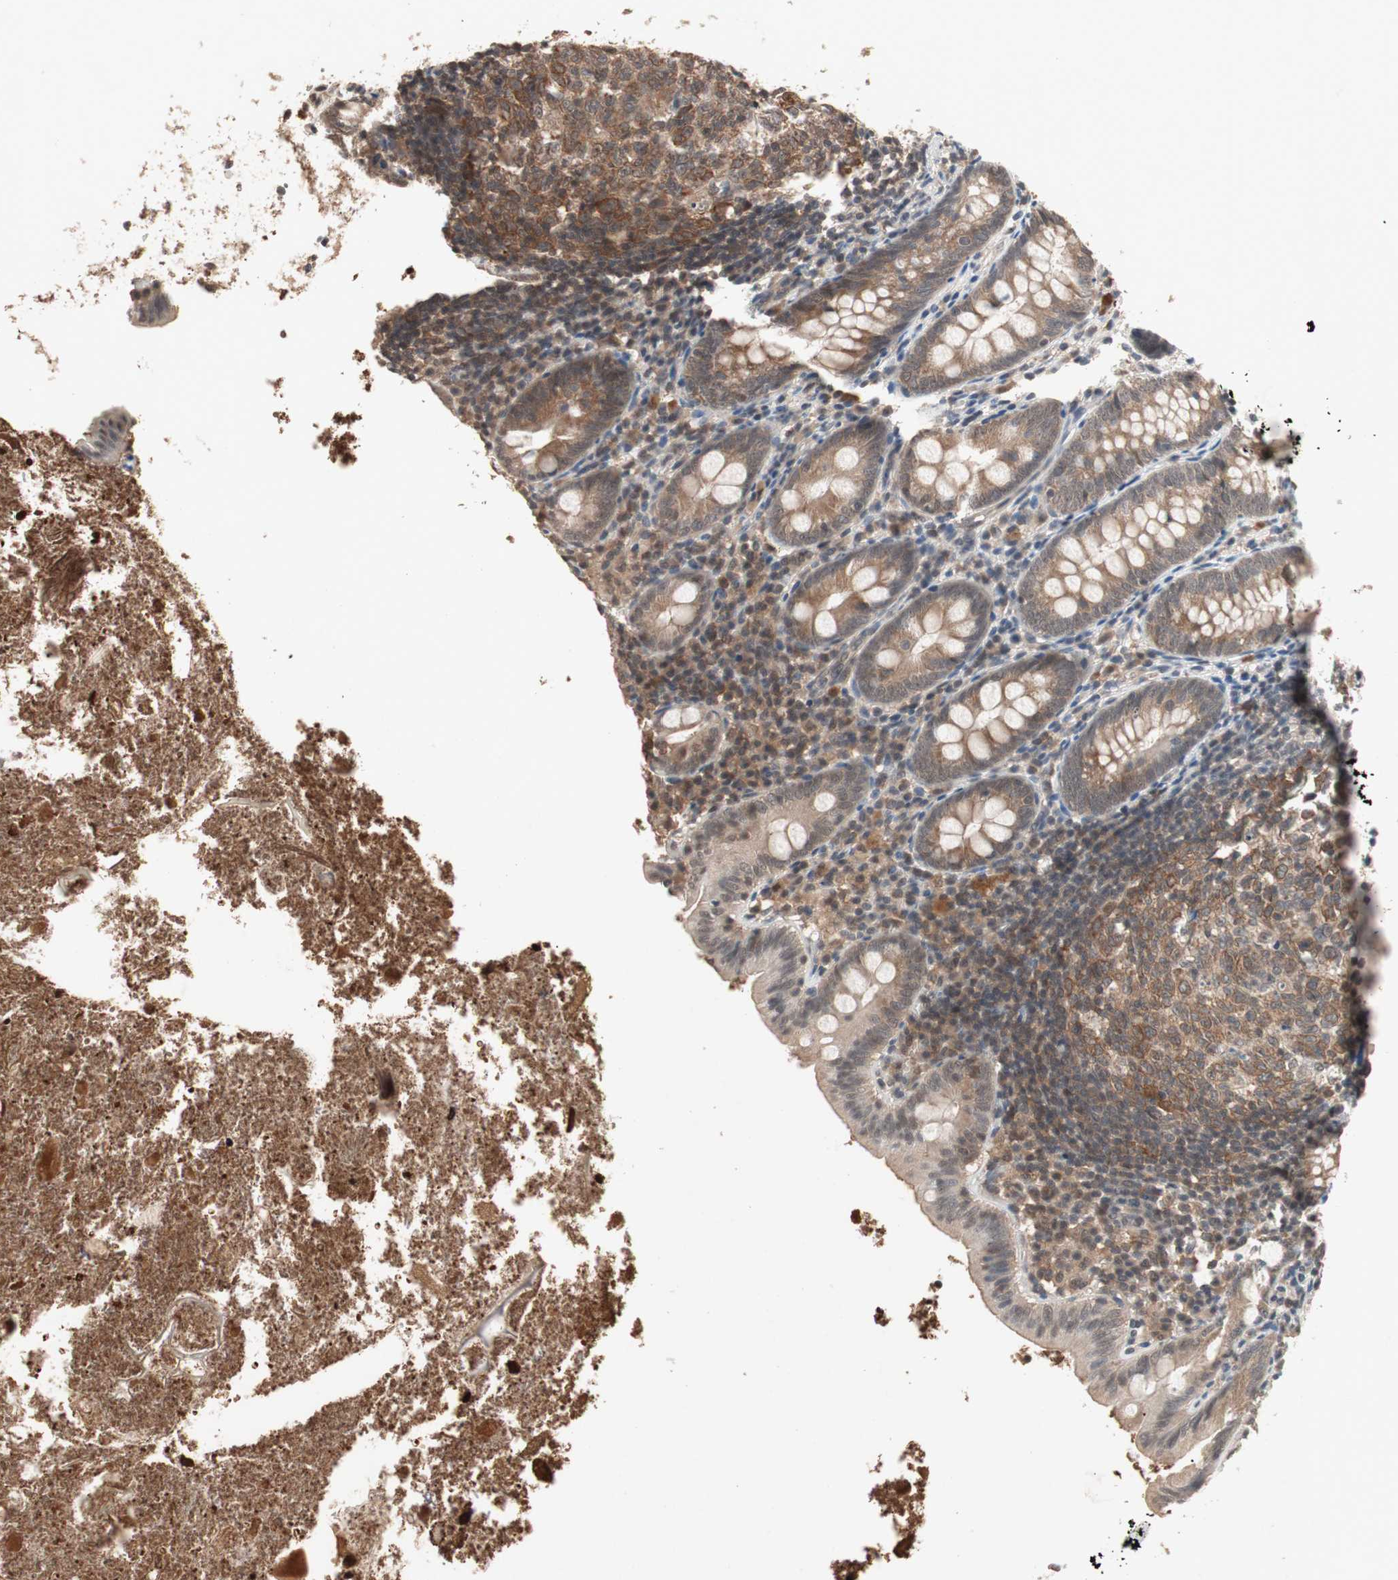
{"staining": {"intensity": "moderate", "quantity": ">75%", "location": "cytoplasmic/membranous"}, "tissue": "appendix", "cell_type": "Glandular cells", "image_type": "normal", "snomed": [{"axis": "morphology", "description": "Normal tissue, NOS"}, {"axis": "topography", "description": "Appendix"}], "caption": "Immunohistochemical staining of unremarkable human appendix exhibits medium levels of moderate cytoplasmic/membranous positivity in approximately >75% of glandular cells. (brown staining indicates protein expression, while blue staining denotes nuclei).", "gene": "GART", "patient": {"sex": "female", "age": 10}}